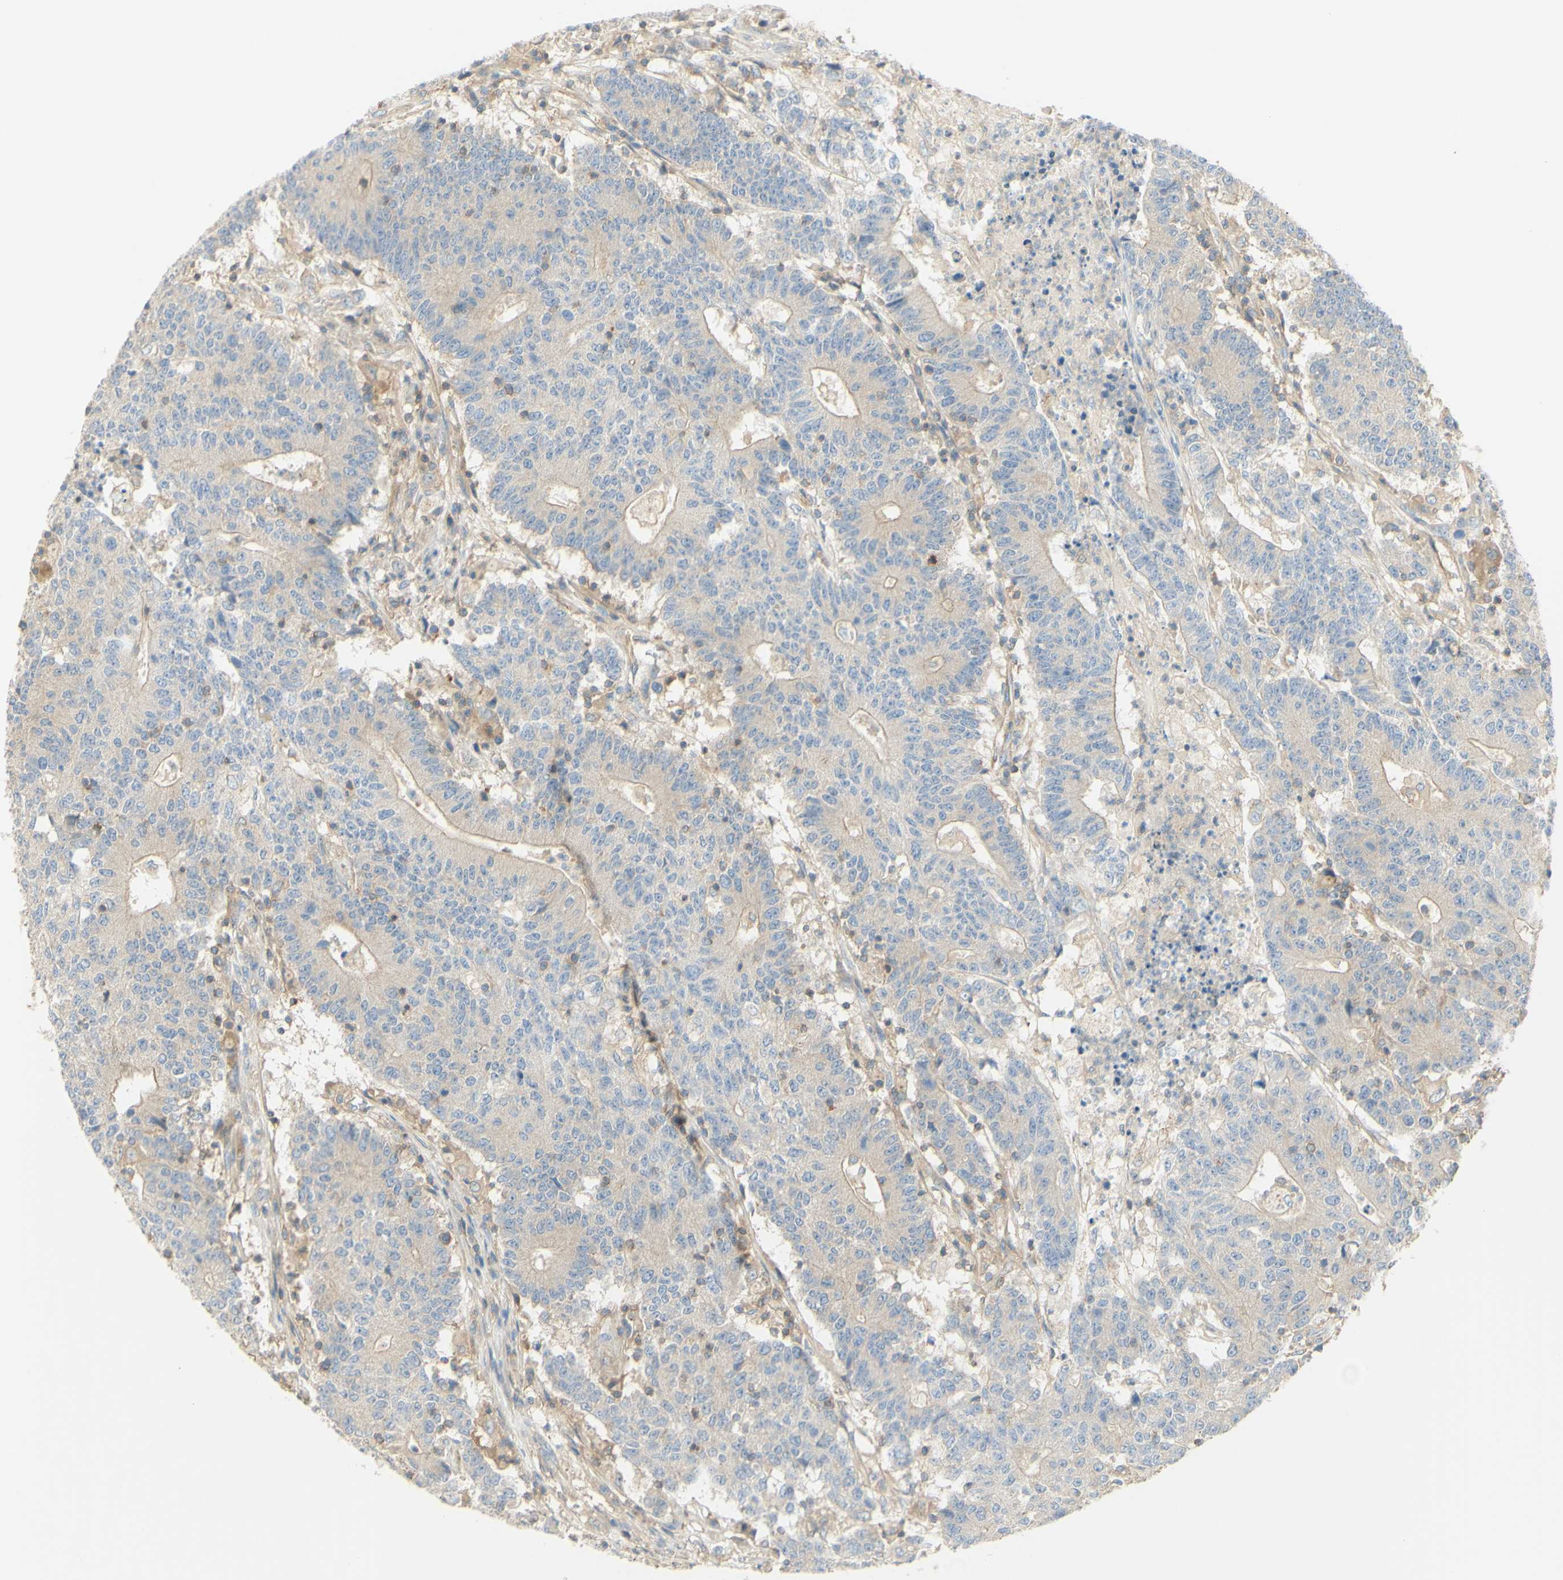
{"staining": {"intensity": "moderate", "quantity": ">75%", "location": "cytoplasmic/membranous"}, "tissue": "colorectal cancer", "cell_type": "Tumor cells", "image_type": "cancer", "snomed": [{"axis": "morphology", "description": "Normal tissue, NOS"}, {"axis": "morphology", "description": "Adenocarcinoma, NOS"}, {"axis": "topography", "description": "Colon"}], "caption": "Immunohistochemistry (IHC) (DAB) staining of colorectal adenocarcinoma reveals moderate cytoplasmic/membranous protein positivity in approximately >75% of tumor cells.", "gene": "IKBKG", "patient": {"sex": "female", "age": 75}}